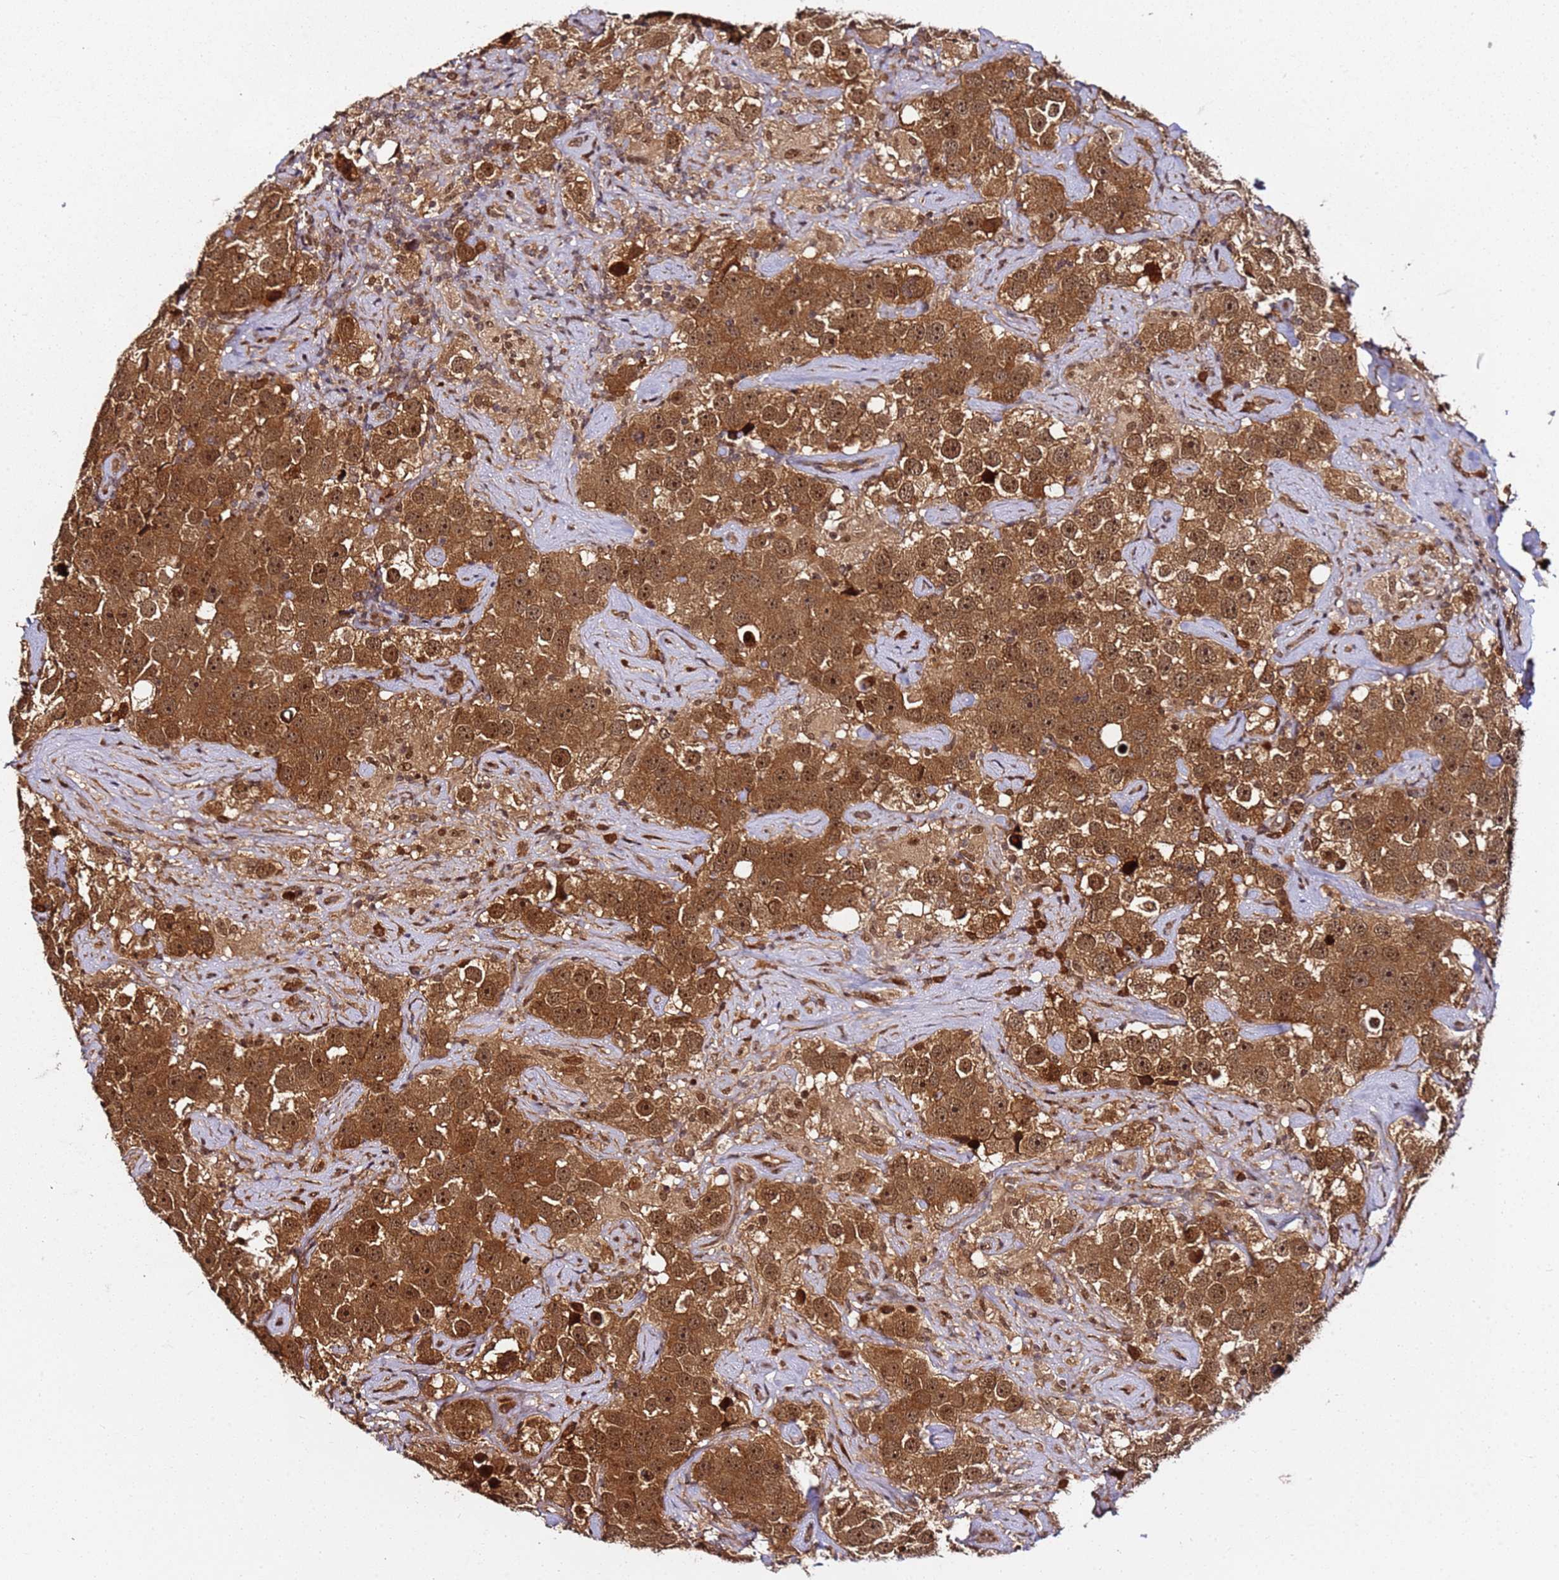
{"staining": {"intensity": "moderate", "quantity": ">75%", "location": "cytoplasmic/membranous,nuclear"}, "tissue": "testis cancer", "cell_type": "Tumor cells", "image_type": "cancer", "snomed": [{"axis": "morphology", "description": "Seminoma, NOS"}, {"axis": "topography", "description": "Testis"}], "caption": "An immunohistochemistry (IHC) histopathology image of tumor tissue is shown. Protein staining in brown labels moderate cytoplasmic/membranous and nuclear positivity in testis cancer (seminoma) within tumor cells.", "gene": "RGS18", "patient": {"sex": "male", "age": 49}}